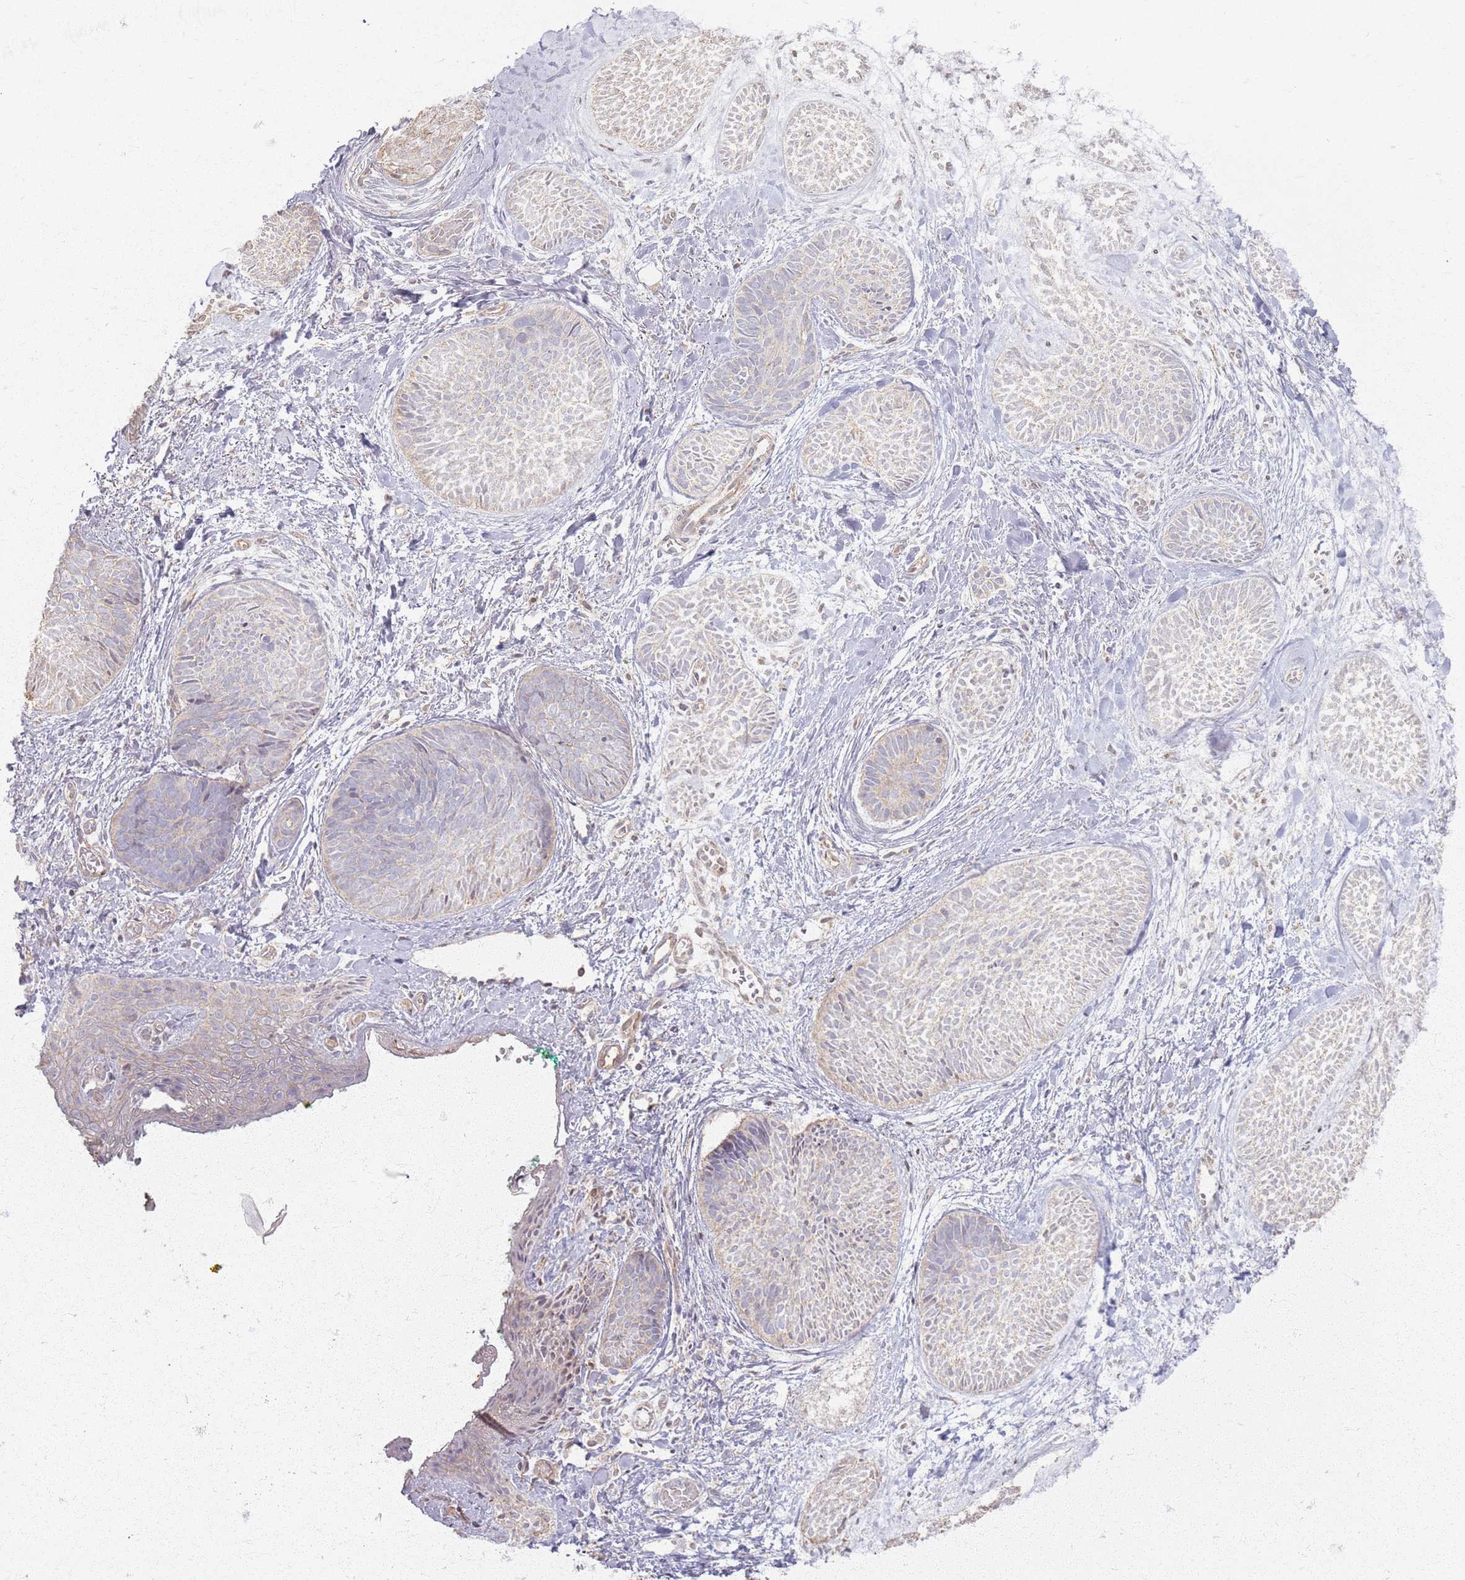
{"staining": {"intensity": "negative", "quantity": "none", "location": "none"}, "tissue": "skin cancer", "cell_type": "Tumor cells", "image_type": "cancer", "snomed": [{"axis": "morphology", "description": "Basal cell carcinoma"}, {"axis": "topography", "description": "Skin"}], "caption": "A high-resolution photomicrograph shows immunohistochemistry staining of skin cancer (basal cell carcinoma), which shows no significant staining in tumor cells.", "gene": "KCNA5", "patient": {"sex": "female", "age": 81}}